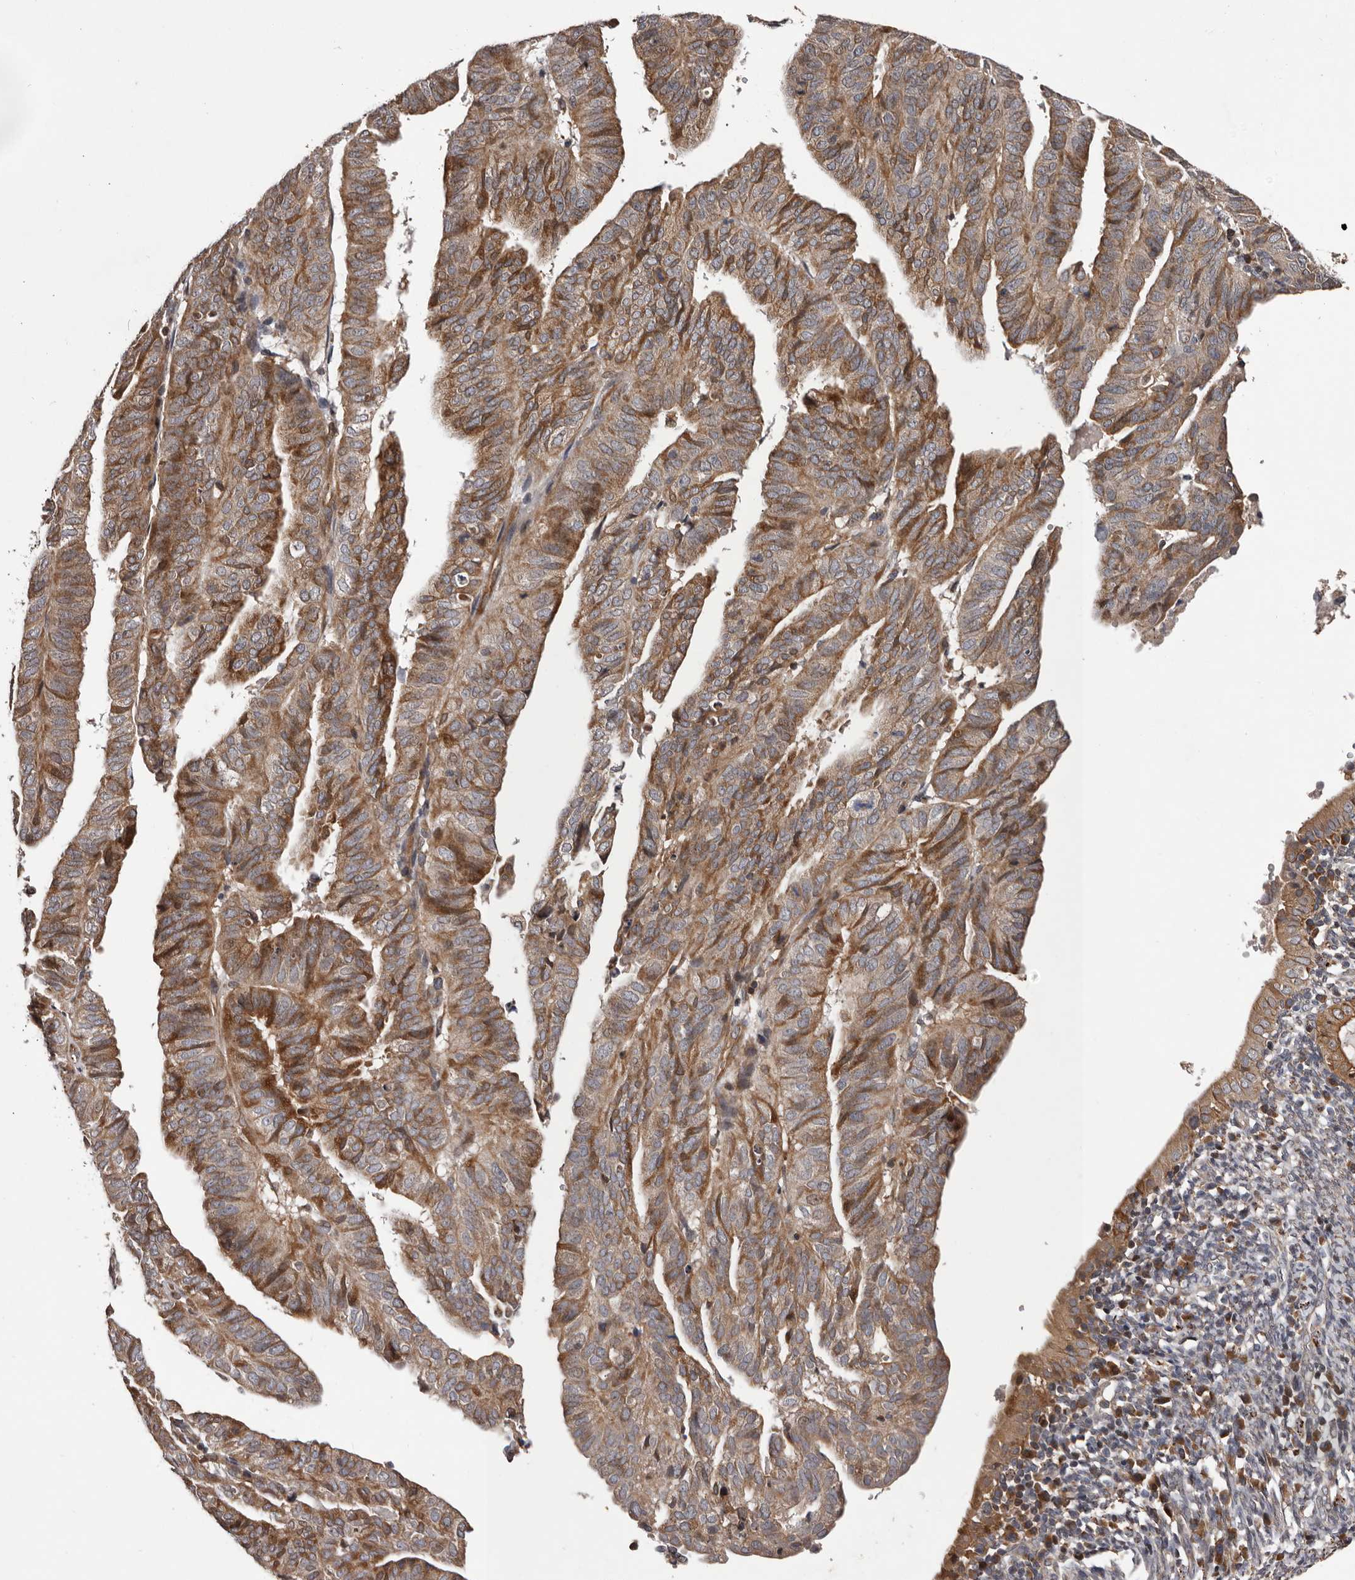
{"staining": {"intensity": "moderate", "quantity": ">75%", "location": "cytoplasmic/membranous"}, "tissue": "endometrial cancer", "cell_type": "Tumor cells", "image_type": "cancer", "snomed": [{"axis": "morphology", "description": "Adenocarcinoma, NOS"}, {"axis": "topography", "description": "Uterus"}], "caption": "Immunohistochemical staining of endometrial cancer displays medium levels of moderate cytoplasmic/membranous staining in approximately >75% of tumor cells.", "gene": "GADD45B", "patient": {"sex": "female", "age": 77}}